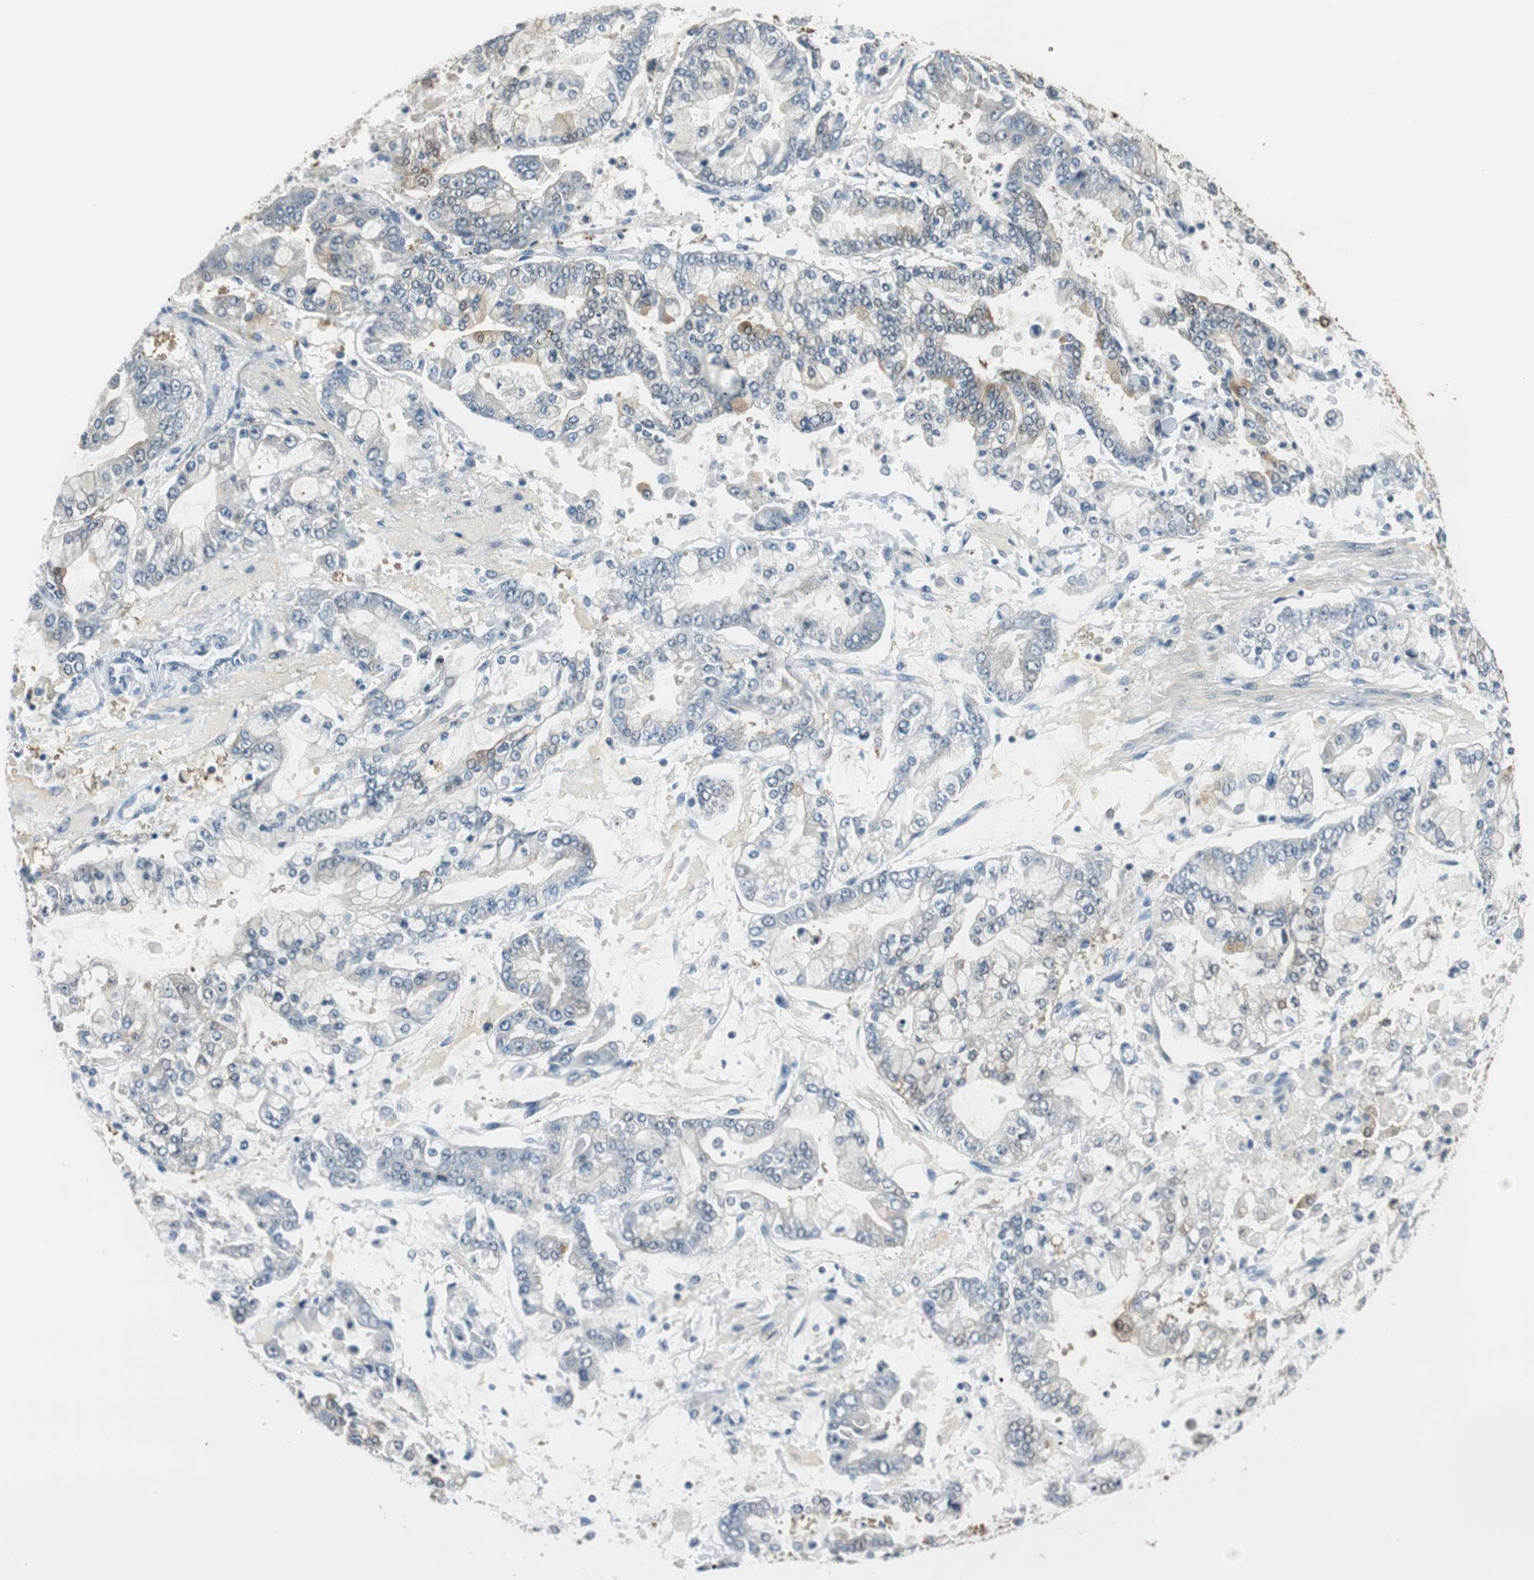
{"staining": {"intensity": "weak", "quantity": "<25%", "location": "cytoplasmic/membranous"}, "tissue": "stomach cancer", "cell_type": "Tumor cells", "image_type": "cancer", "snomed": [{"axis": "morphology", "description": "Adenocarcinoma, NOS"}, {"axis": "topography", "description": "Stomach"}], "caption": "There is no significant positivity in tumor cells of stomach cancer (adenocarcinoma).", "gene": "MSTO1", "patient": {"sex": "male", "age": 76}}